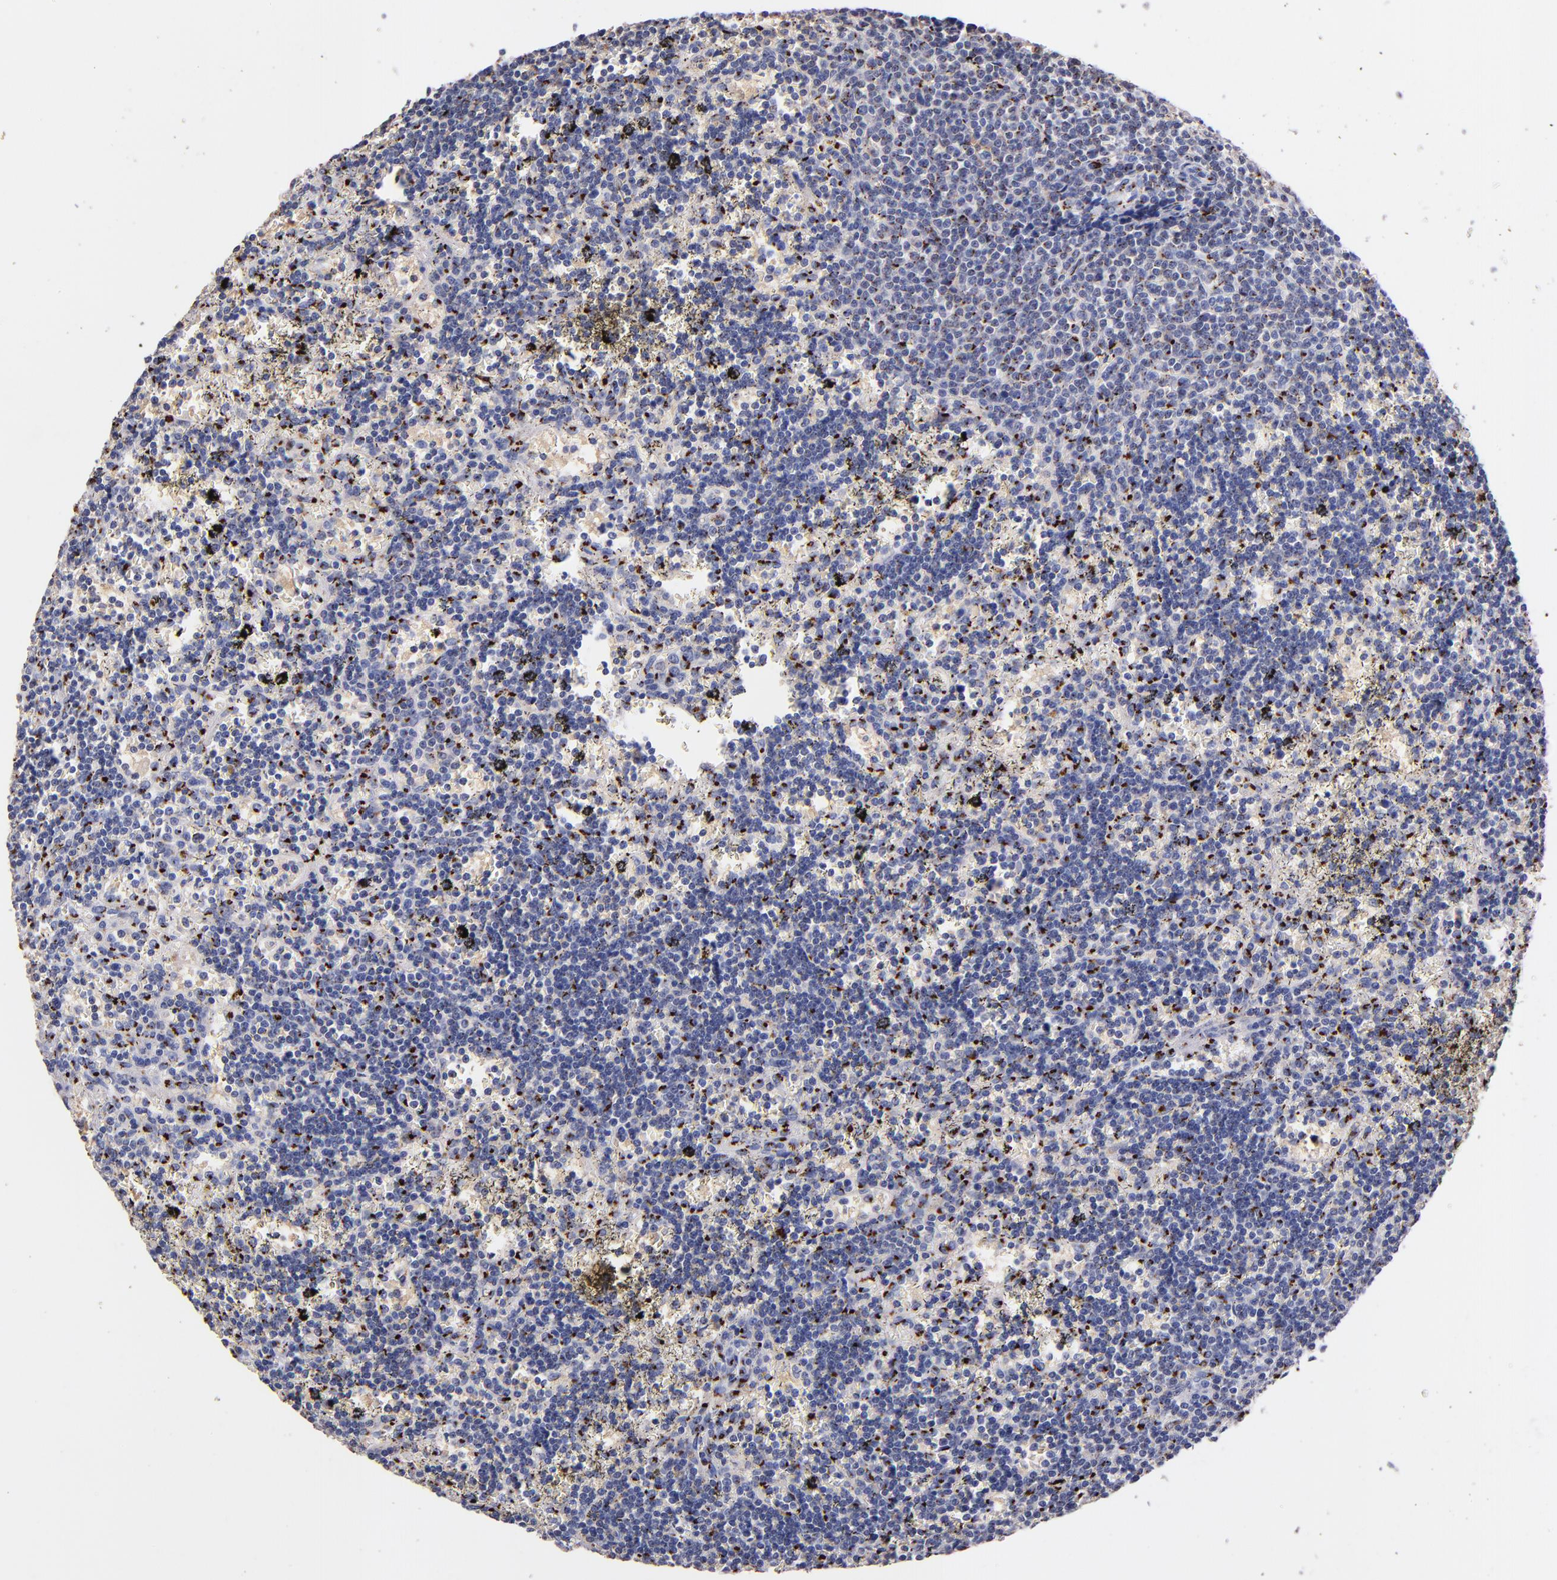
{"staining": {"intensity": "strong", "quantity": "25%-75%", "location": "cytoplasmic/membranous,nuclear"}, "tissue": "lymphoma", "cell_type": "Tumor cells", "image_type": "cancer", "snomed": [{"axis": "morphology", "description": "Malignant lymphoma, non-Hodgkin's type, Low grade"}, {"axis": "topography", "description": "Spleen"}], "caption": "Lymphoma tissue reveals strong cytoplasmic/membranous and nuclear expression in approximately 25%-75% of tumor cells, visualized by immunohistochemistry.", "gene": "GOLIM4", "patient": {"sex": "male", "age": 60}}